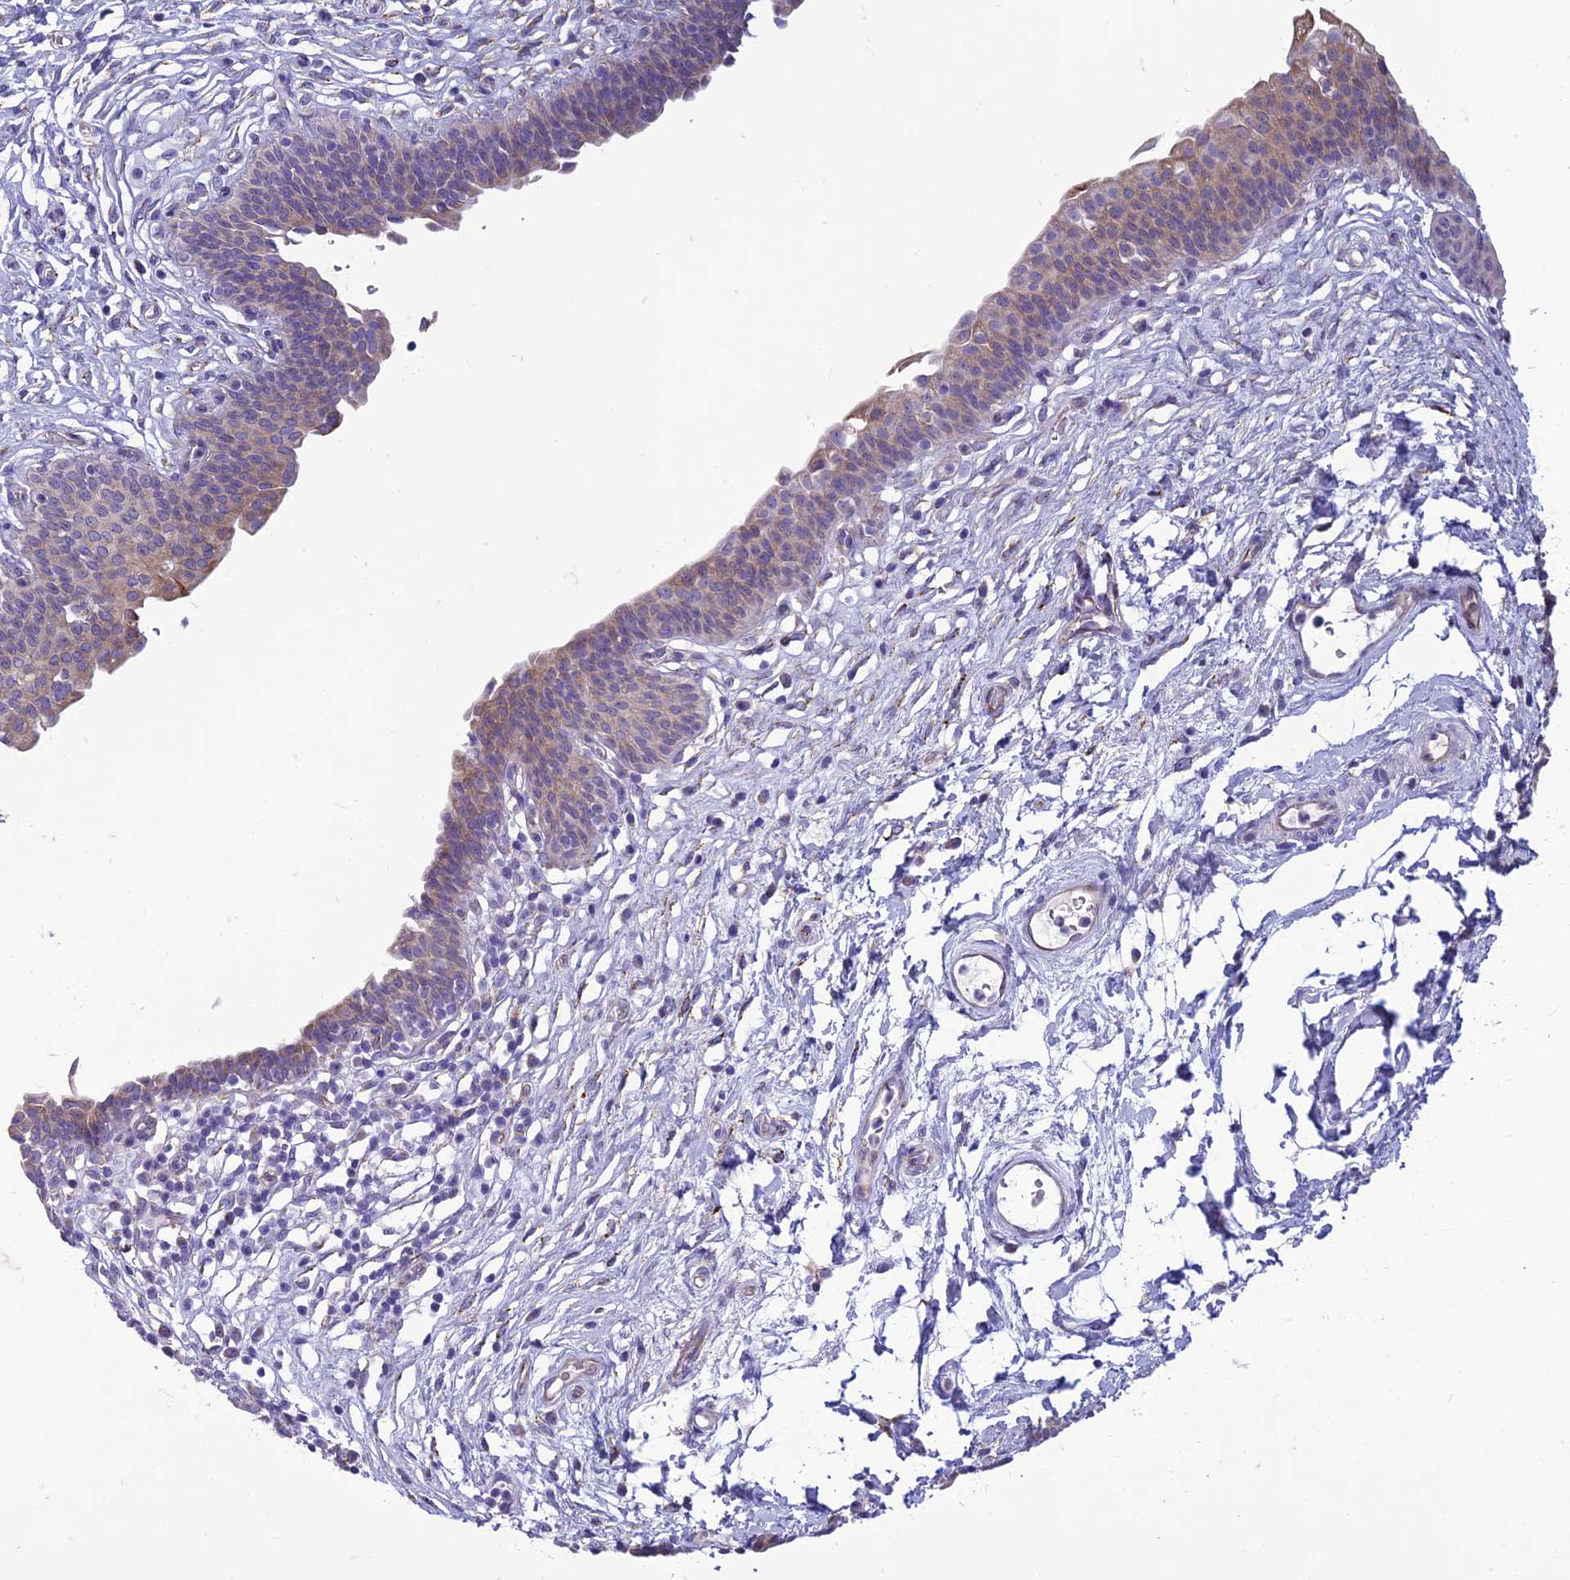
{"staining": {"intensity": "weak", "quantity": "25%-75%", "location": "cytoplasmic/membranous"}, "tissue": "urinary bladder", "cell_type": "Urothelial cells", "image_type": "normal", "snomed": [{"axis": "morphology", "description": "Normal tissue, NOS"}, {"axis": "topography", "description": "Urinary bladder"}], "caption": "A high-resolution micrograph shows immunohistochemistry (IHC) staining of unremarkable urinary bladder, which shows weak cytoplasmic/membranous positivity in about 25%-75% of urothelial cells. Ihc stains the protein in brown and the nuclei are stained blue.", "gene": "CENATAC", "patient": {"sex": "male", "age": 83}}